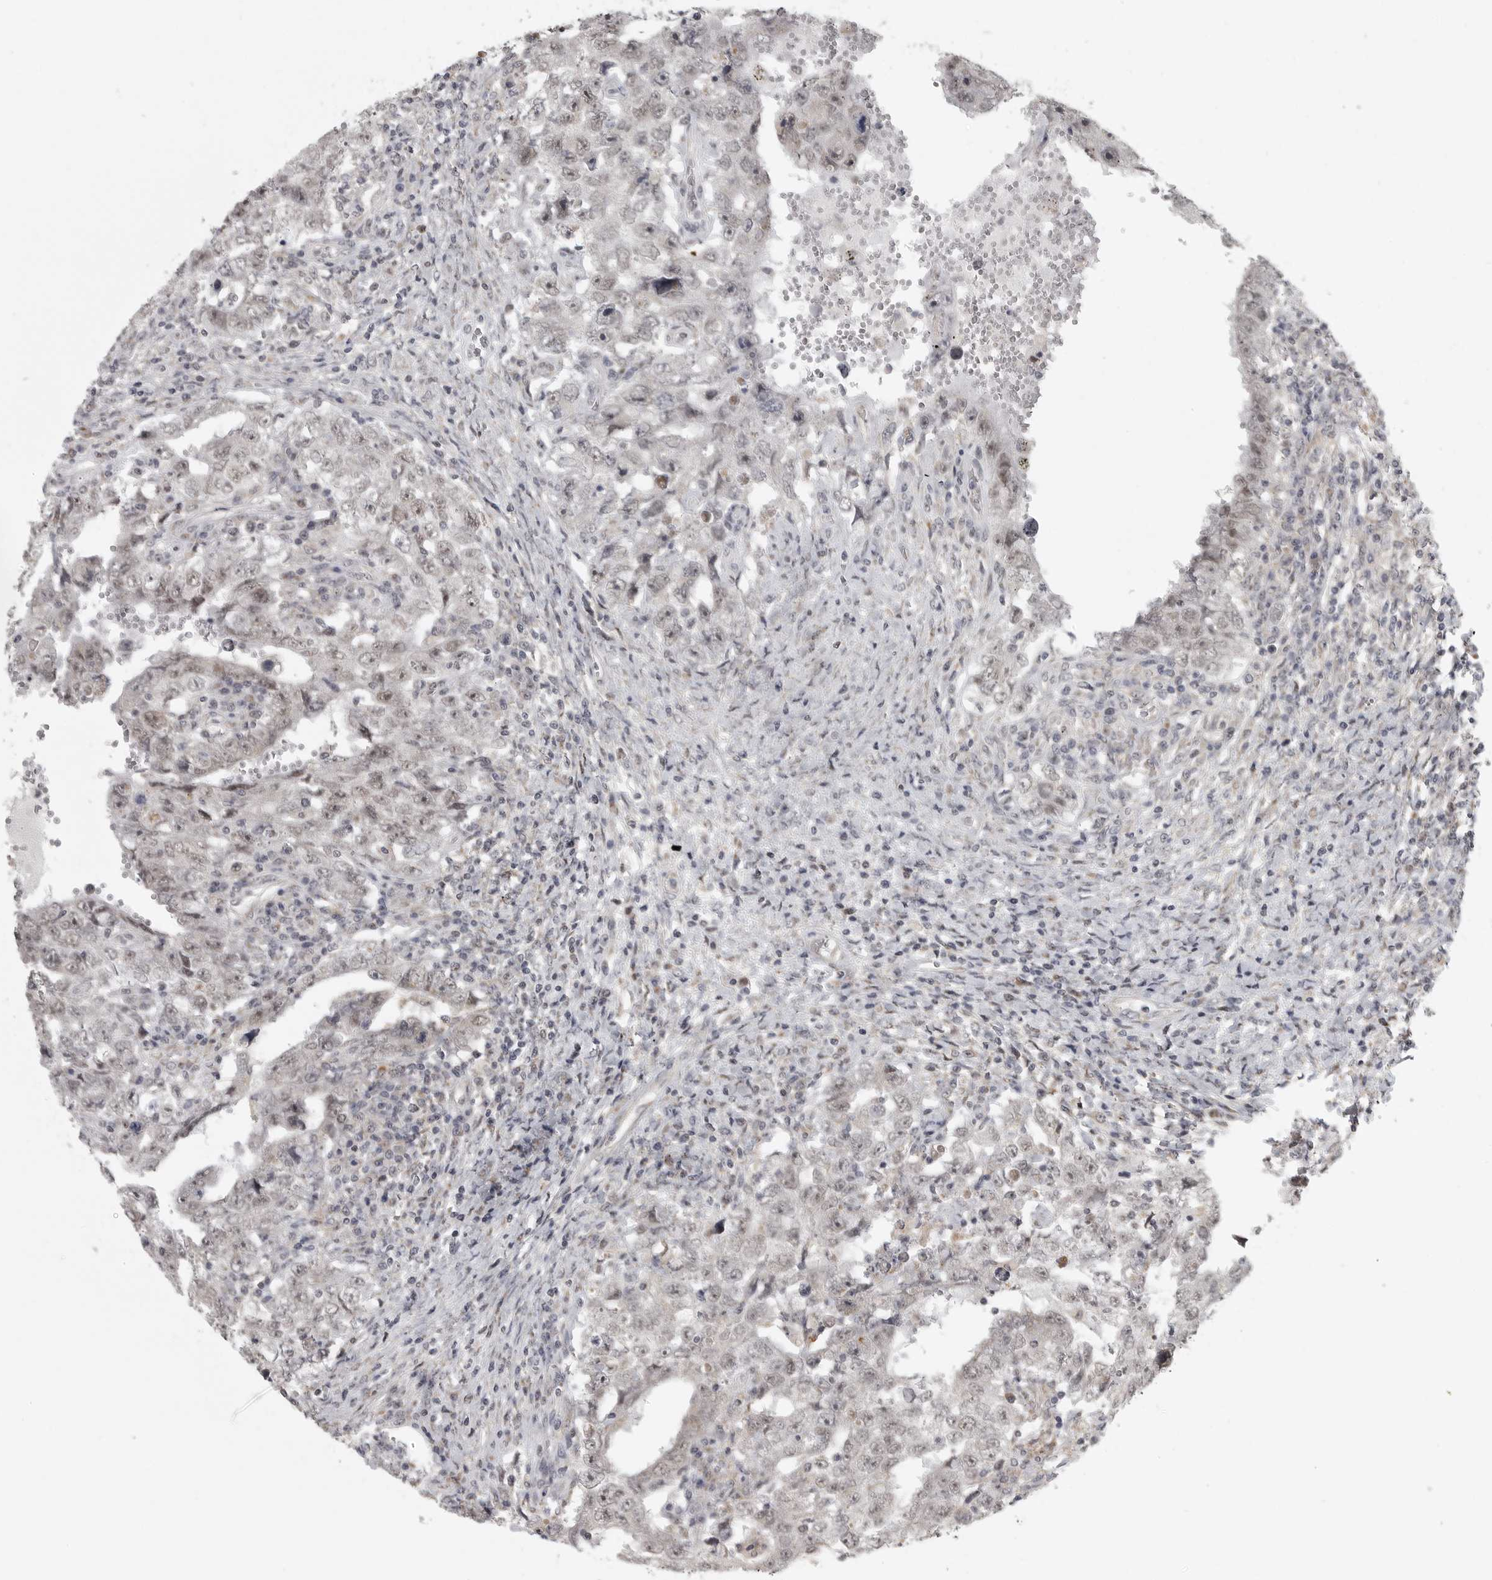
{"staining": {"intensity": "negative", "quantity": "none", "location": "none"}, "tissue": "testis cancer", "cell_type": "Tumor cells", "image_type": "cancer", "snomed": [{"axis": "morphology", "description": "Carcinoma, Embryonal, NOS"}, {"axis": "topography", "description": "Testis"}], "caption": "DAB immunohistochemical staining of testis embryonal carcinoma demonstrates no significant positivity in tumor cells.", "gene": "POLE2", "patient": {"sex": "male", "age": 26}}